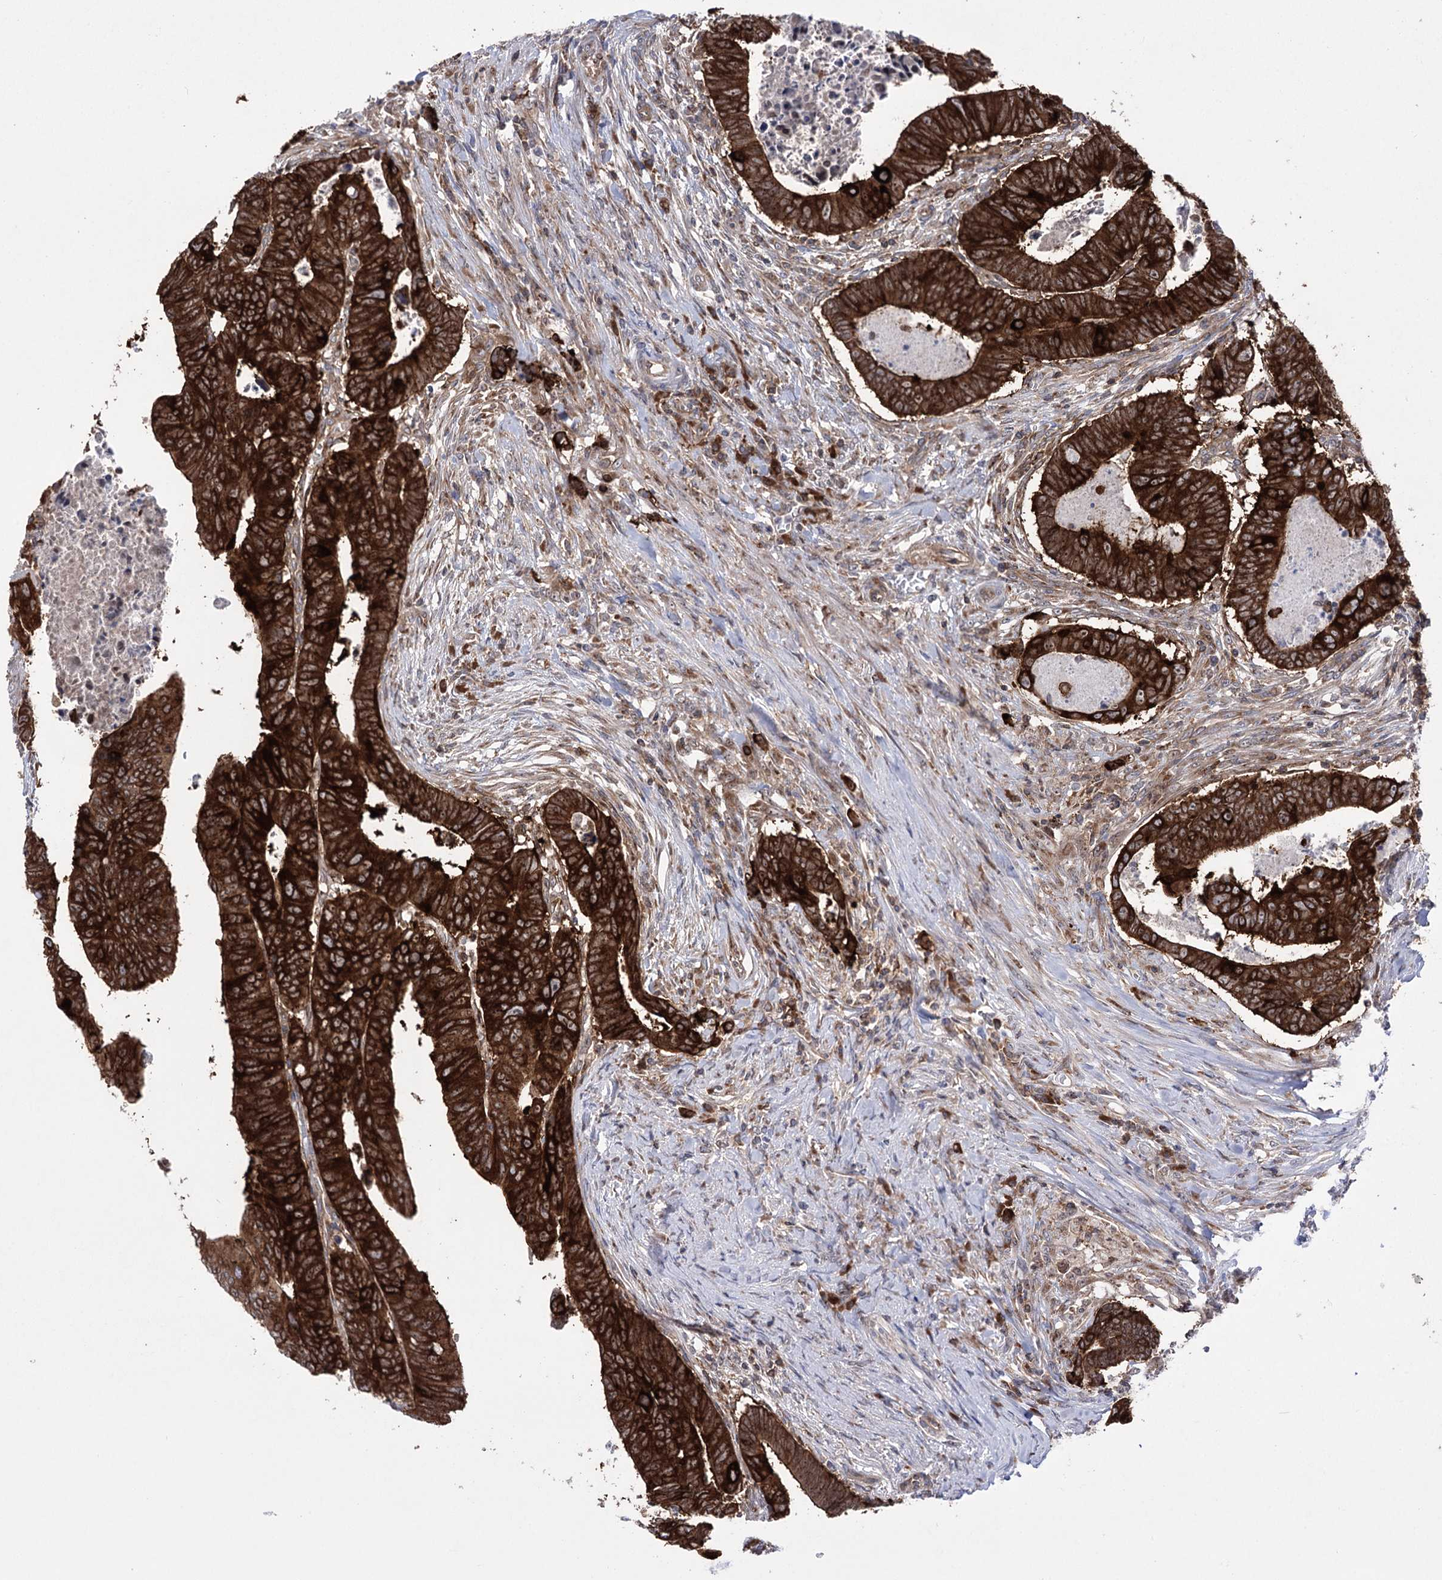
{"staining": {"intensity": "strong", "quantity": ">75%", "location": "cytoplasmic/membranous"}, "tissue": "colorectal cancer", "cell_type": "Tumor cells", "image_type": "cancer", "snomed": [{"axis": "morphology", "description": "Normal tissue, NOS"}, {"axis": "morphology", "description": "Adenocarcinoma, NOS"}, {"axis": "topography", "description": "Rectum"}], "caption": "Colorectal cancer (adenocarcinoma) stained for a protein shows strong cytoplasmic/membranous positivity in tumor cells. (DAB IHC with brightfield microscopy, high magnification).", "gene": "ZNF622", "patient": {"sex": "female", "age": 65}}